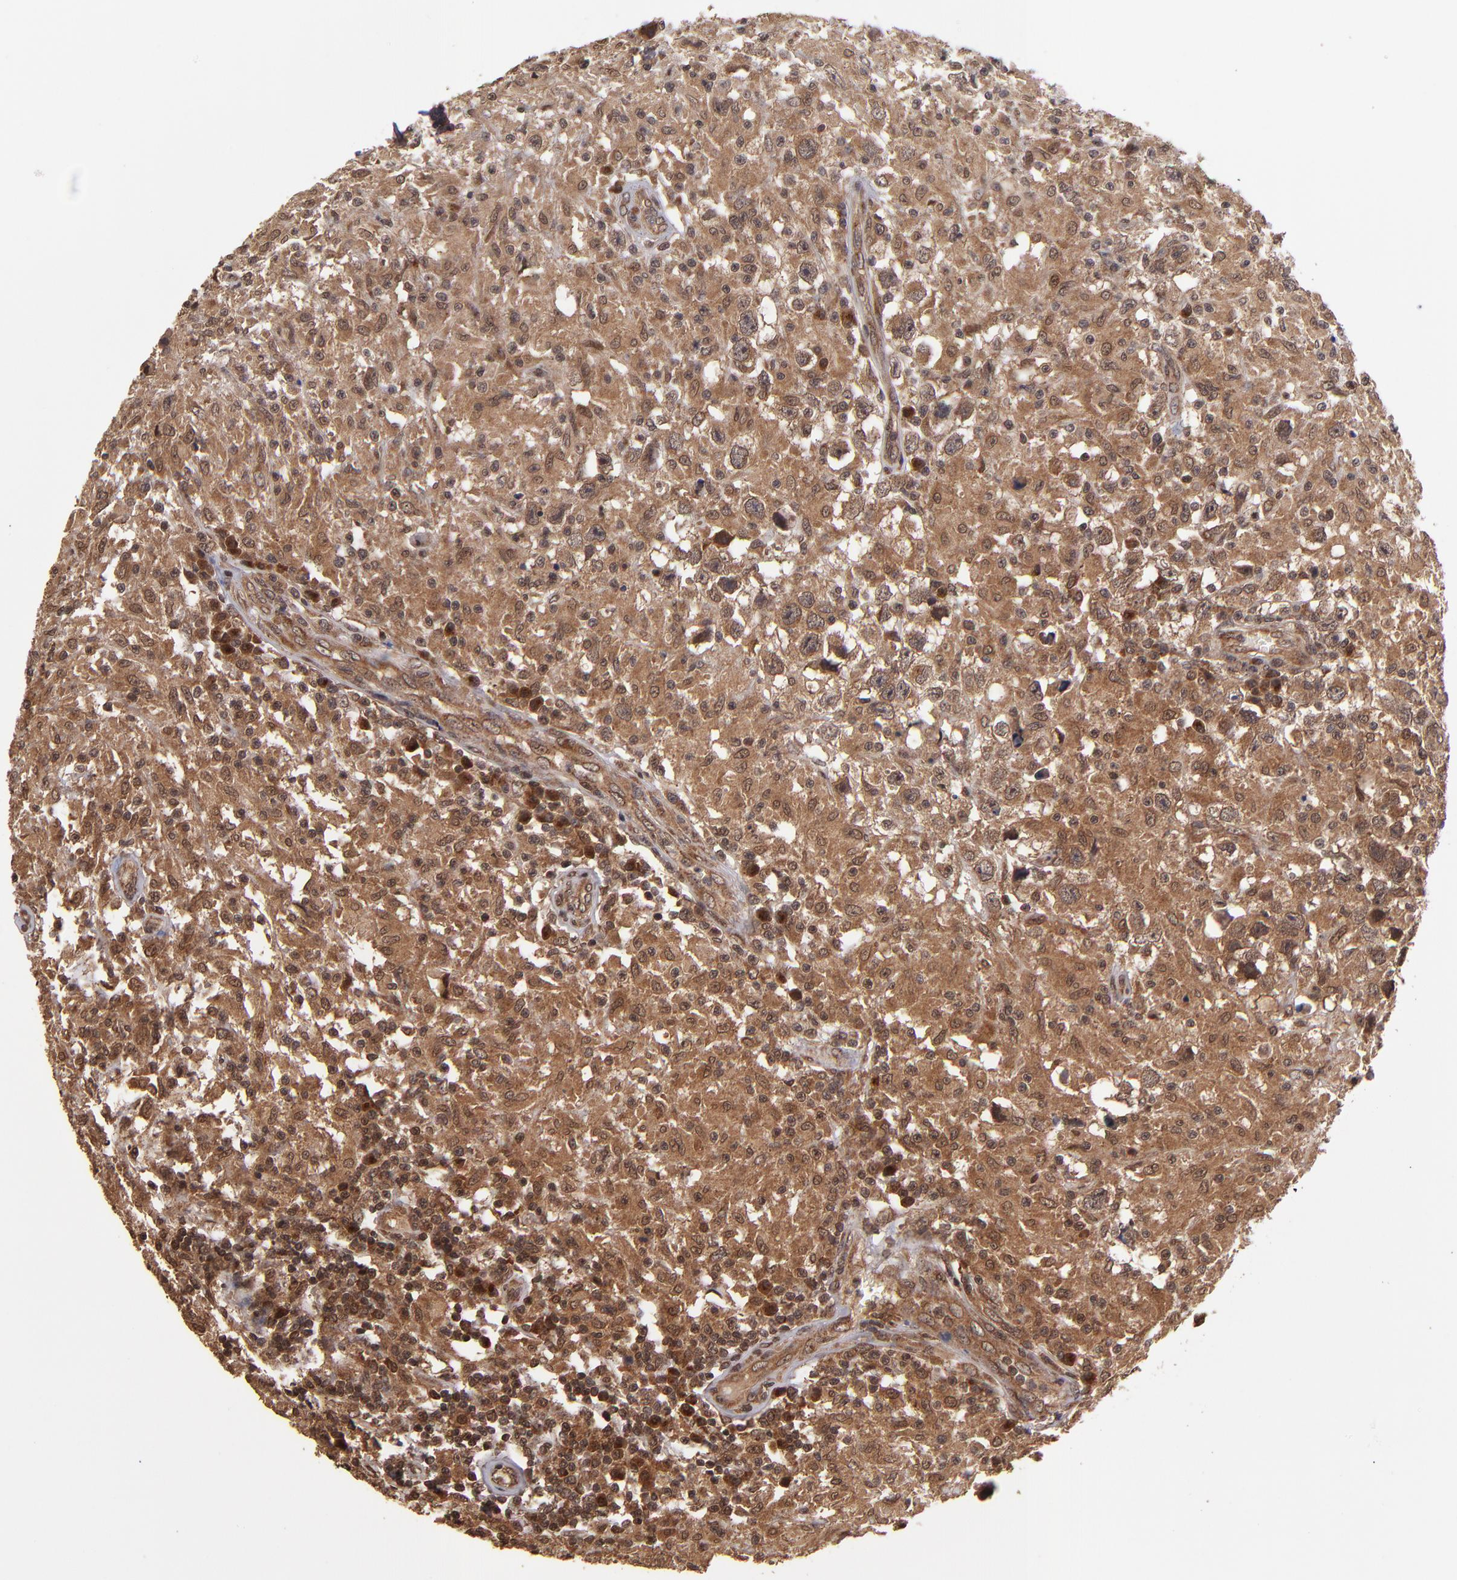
{"staining": {"intensity": "moderate", "quantity": ">75%", "location": "cytoplasmic/membranous"}, "tissue": "testis cancer", "cell_type": "Tumor cells", "image_type": "cancer", "snomed": [{"axis": "morphology", "description": "Seminoma, NOS"}, {"axis": "topography", "description": "Testis"}], "caption": "Immunohistochemistry image of neoplastic tissue: human testis seminoma stained using immunohistochemistry displays medium levels of moderate protein expression localized specifically in the cytoplasmic/membranous of tumor cells, appearing as a cytoplasmic/membranous brown color.", "gene": "NFE2L2", "patient": {"sex": "male", "age": 34}}